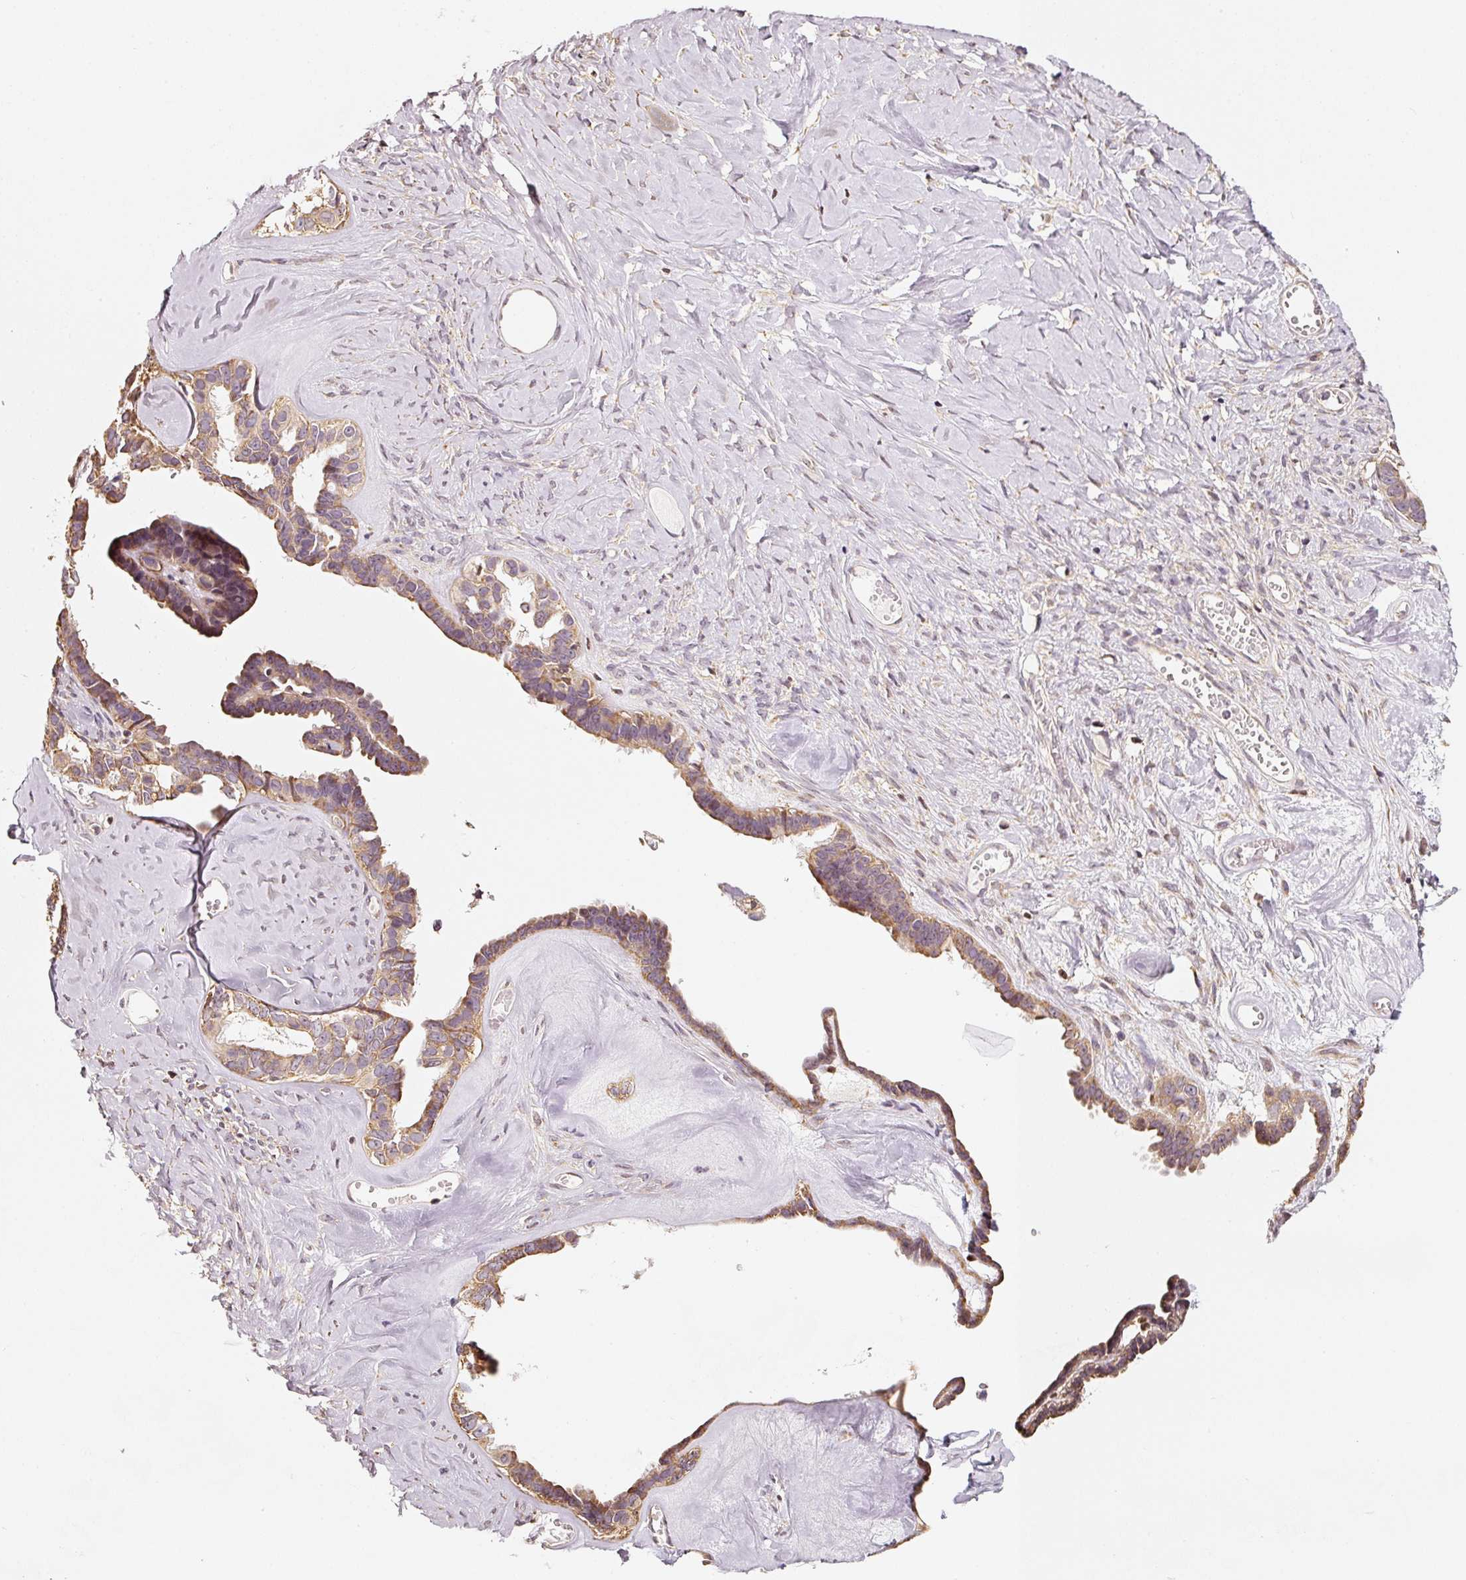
{"staining": {"intensity": "moderate", "quantity": ">75%", "location": "cytoplasmic/membranous"}, "tissue": "ovarian cancer", "cell_type": "Tumor cells", "image_type": "cancer", "snomed": [{"axis": "morphology", "description": "Cystadenocarcinoma, serous, NOS"}, {"axis": "topography", "description": "Ovary"}], "caption": "Serous cystadenocarcinoma (ovarian) tissue reveals moderate cytoplasmic/membranous expression in about >75% of tumor cells The staining was performed using DAB to visualize the protein expression in brown, while the nuclei were stained in blue with hematoxylin (Magnification: 20x).", "gene": "RAB35", "patient": {"sex": "female", "age": 69}}